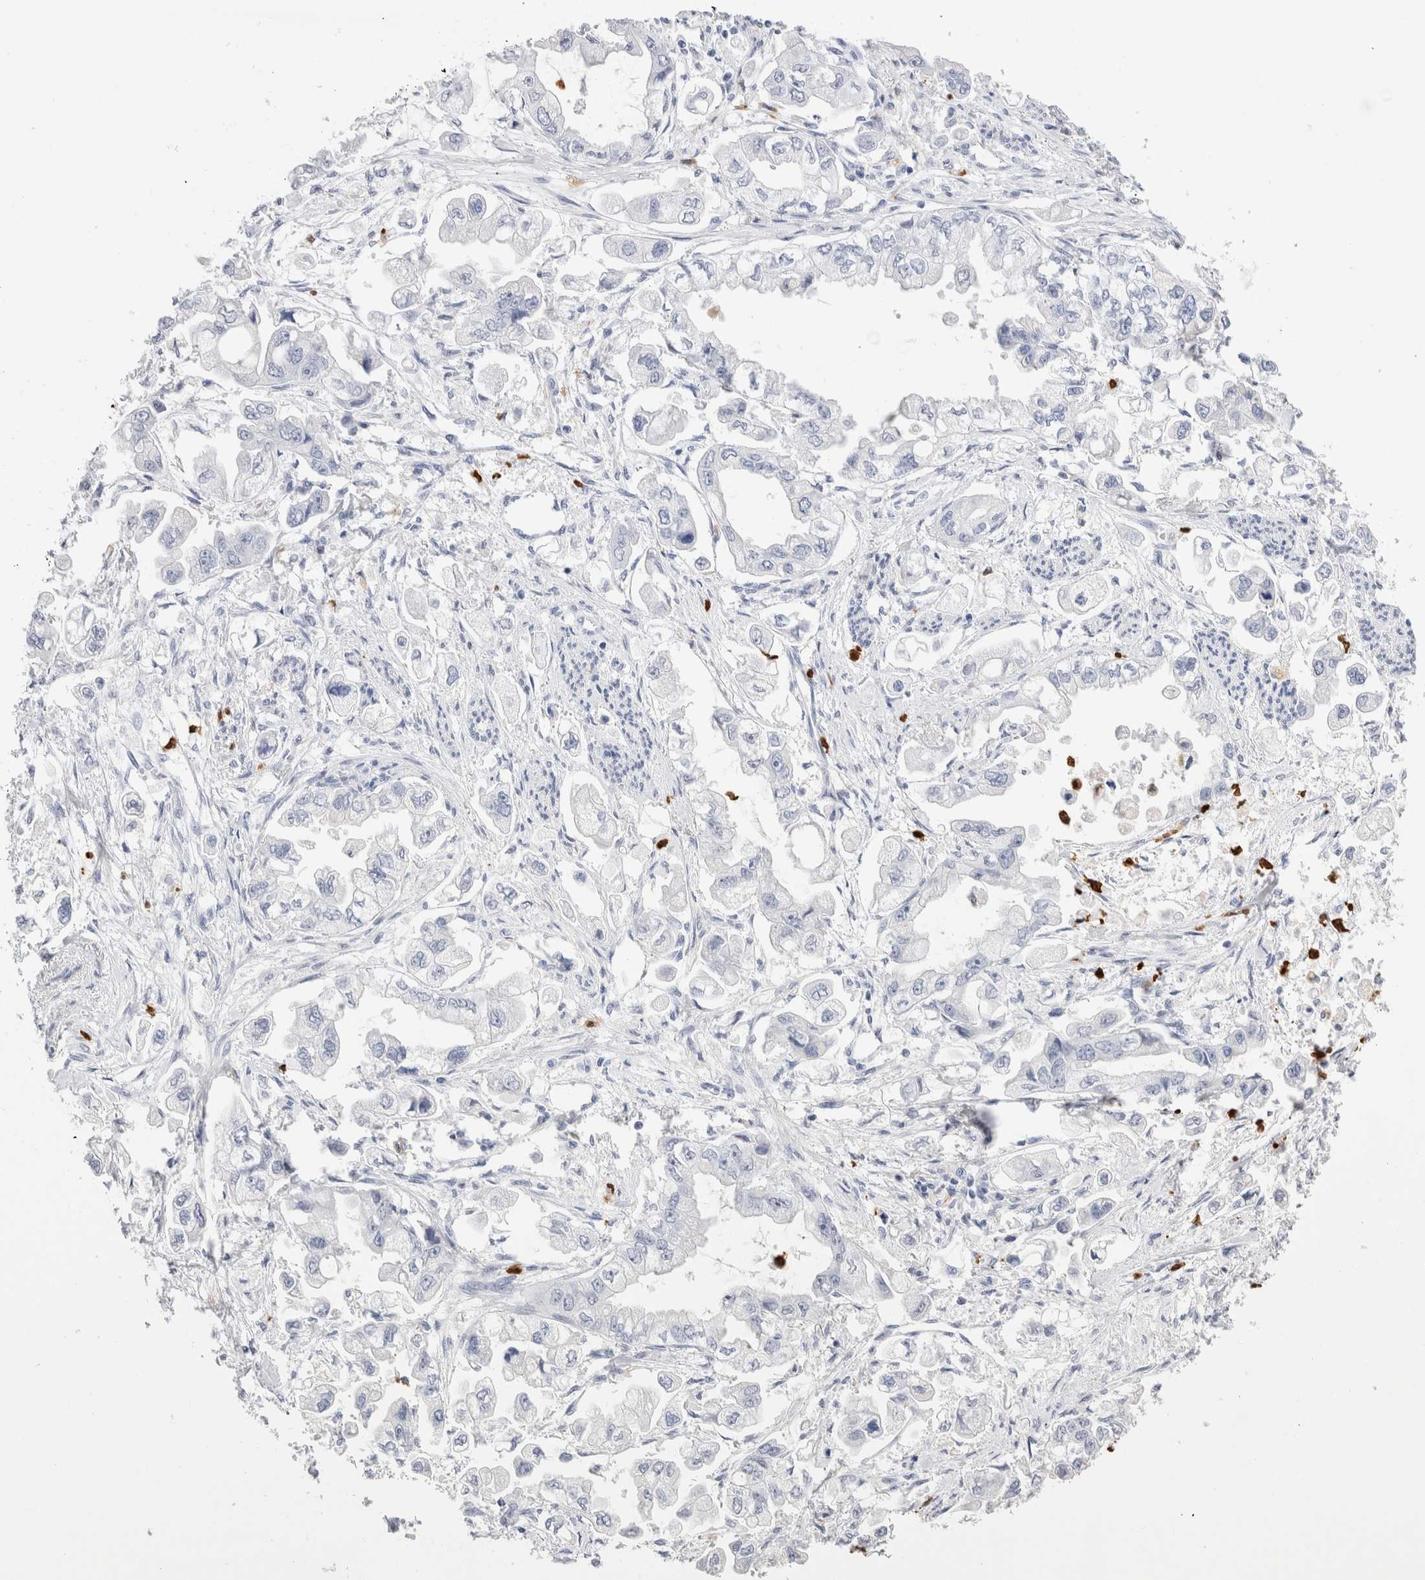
{"staining": {"intensity": "negative", "quantity": "none", "location": "none"}, "tissue": "stomach cancer", "cell_type": "Tumor cells", "image_type": "cancer", "snomed": [{"axis": "morphology", "description": "Adenocarcinoma, NOS"}, {"axis": "topography", "description": "Stomach"}], "caption": "This is an IHC micrograph of stomach adenocarcinoma. There is no expression in tumor cells.", "gene": "SLC10A5", "patient": {"sex": "male", "age": 62}}